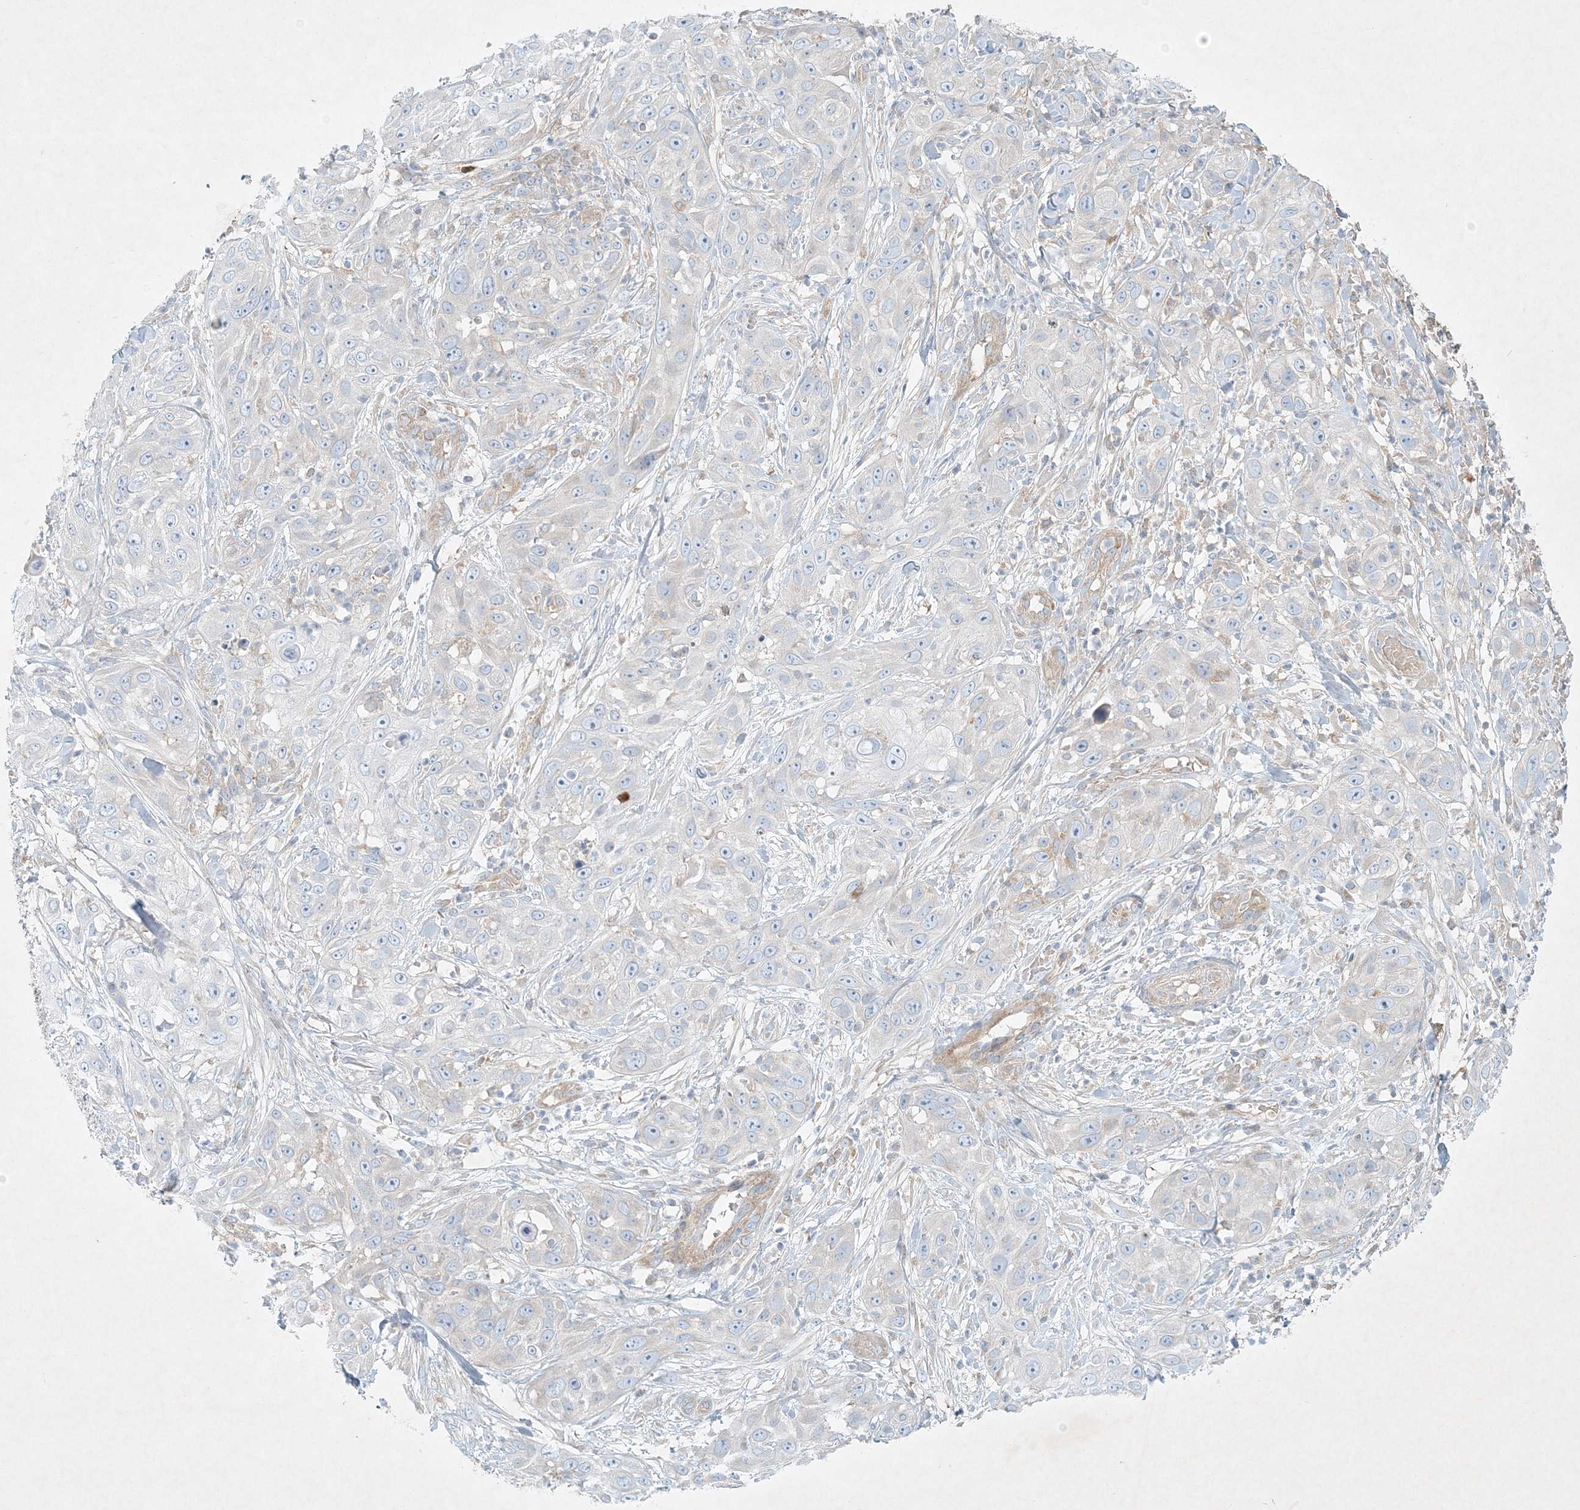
{"staining": {"intensity": "negative", "quantity": "none", "location": "none"}, "tissue": "skin cancer", "cell_type": "Tumor cells", "image_type": "cancer", "snomed": [{"axis": "morphology", "description": "Squamous cell carcinoma, NOS"}, {"axis": "topography", "description": "Skin"}], "caption": "The immunohistochemistry micrograph has no significant staining in tumor cells of skin cancer (squamous cell carcinoma) tissue.", "gene": "STK11IP", "patient": {"sex": "female", "age": 44}}